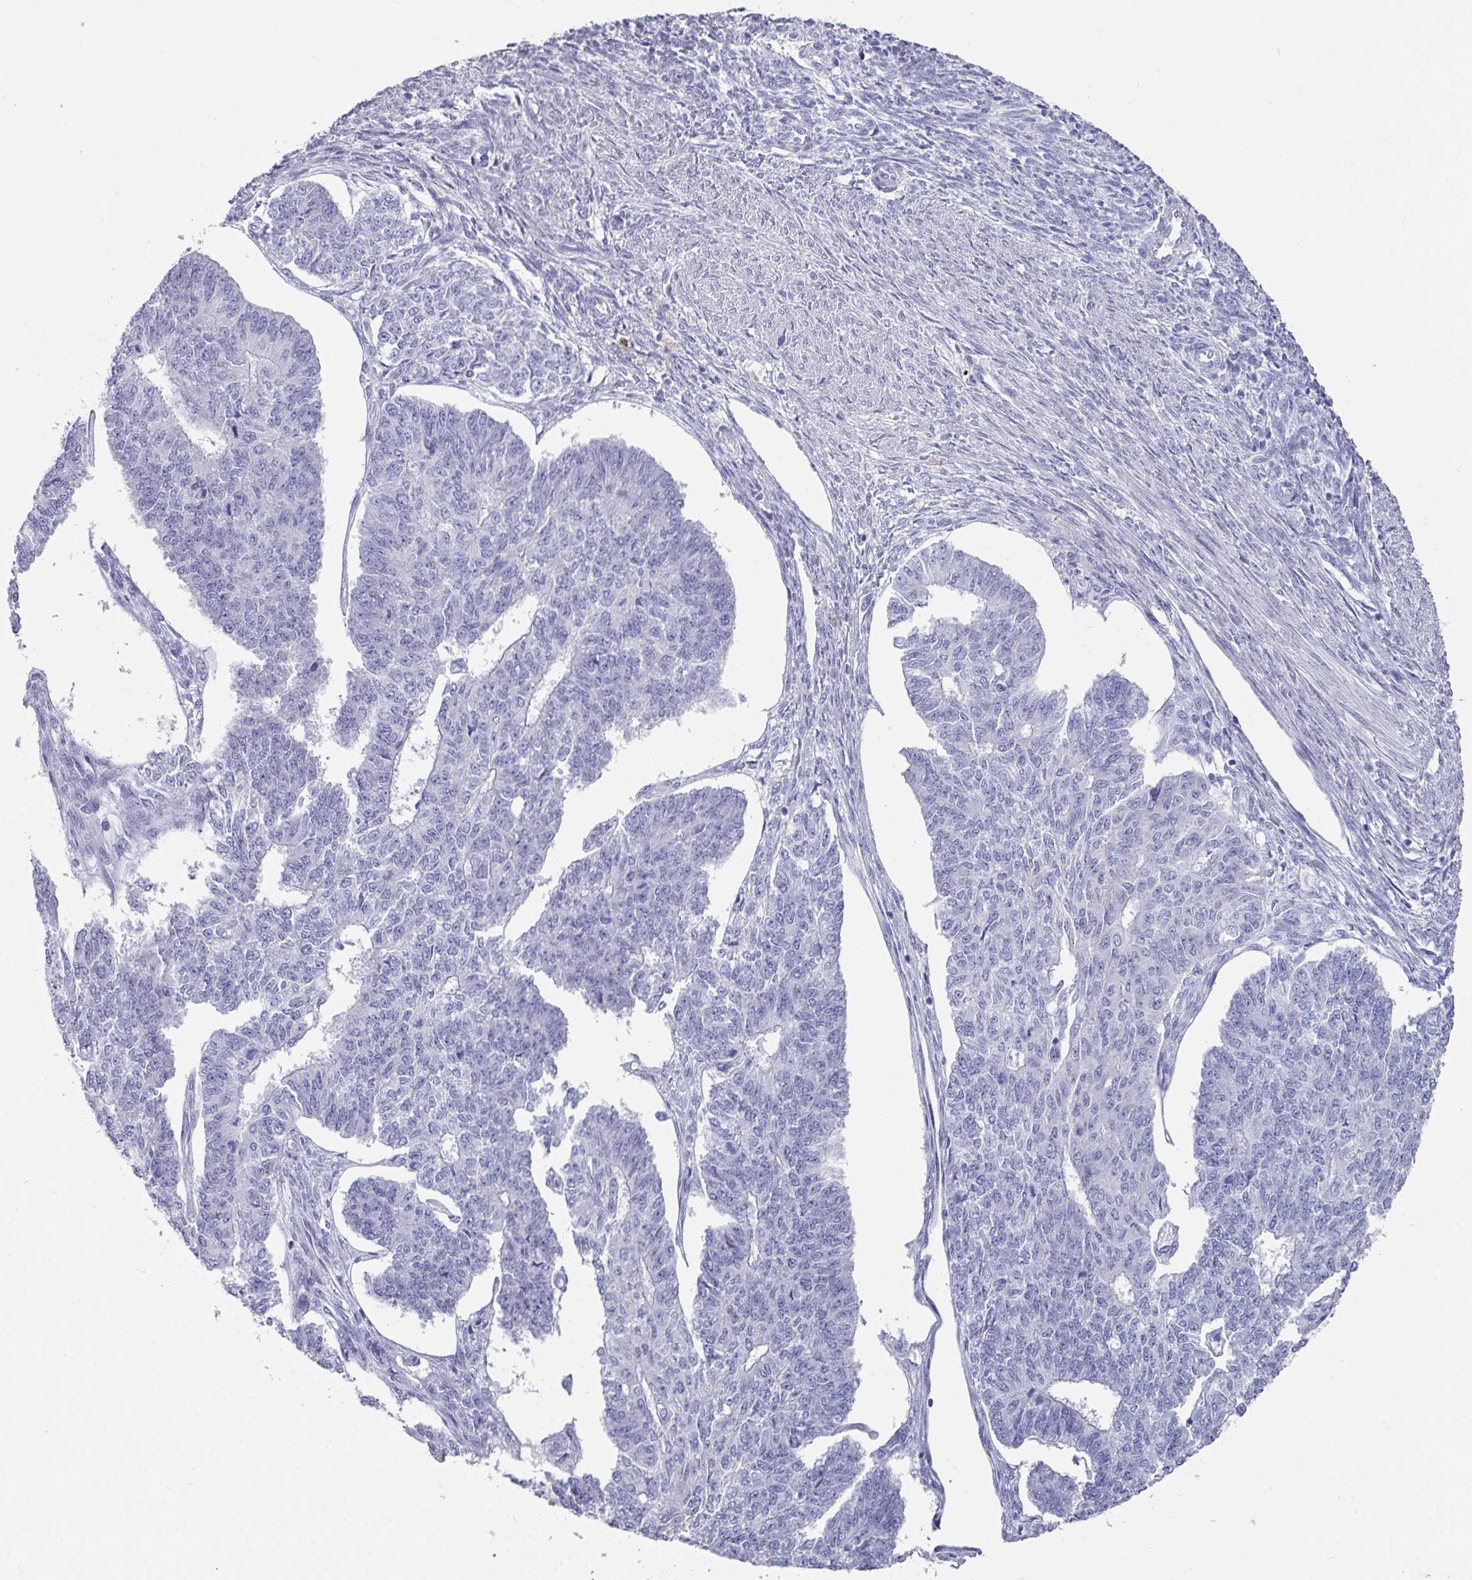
{"staining": {"intensity": "negative", "quantity": "none", "location": "none"}, "tissue": "endometrial cancer", "cell_type": "Tumor cells", "image_type": "cancer", "snomed": [{"axis": "morphology", "description": "Adenocarcinoma, NOS"}, {"axis": "topography", "description": "Endometrium"}], "caption": "The histopathology image exhibits no staining of tumor cells in endometrial cancer (adenocarcinoma).", "gene": "SETBP1", "patient": {"sex": "female", "age": 32}}